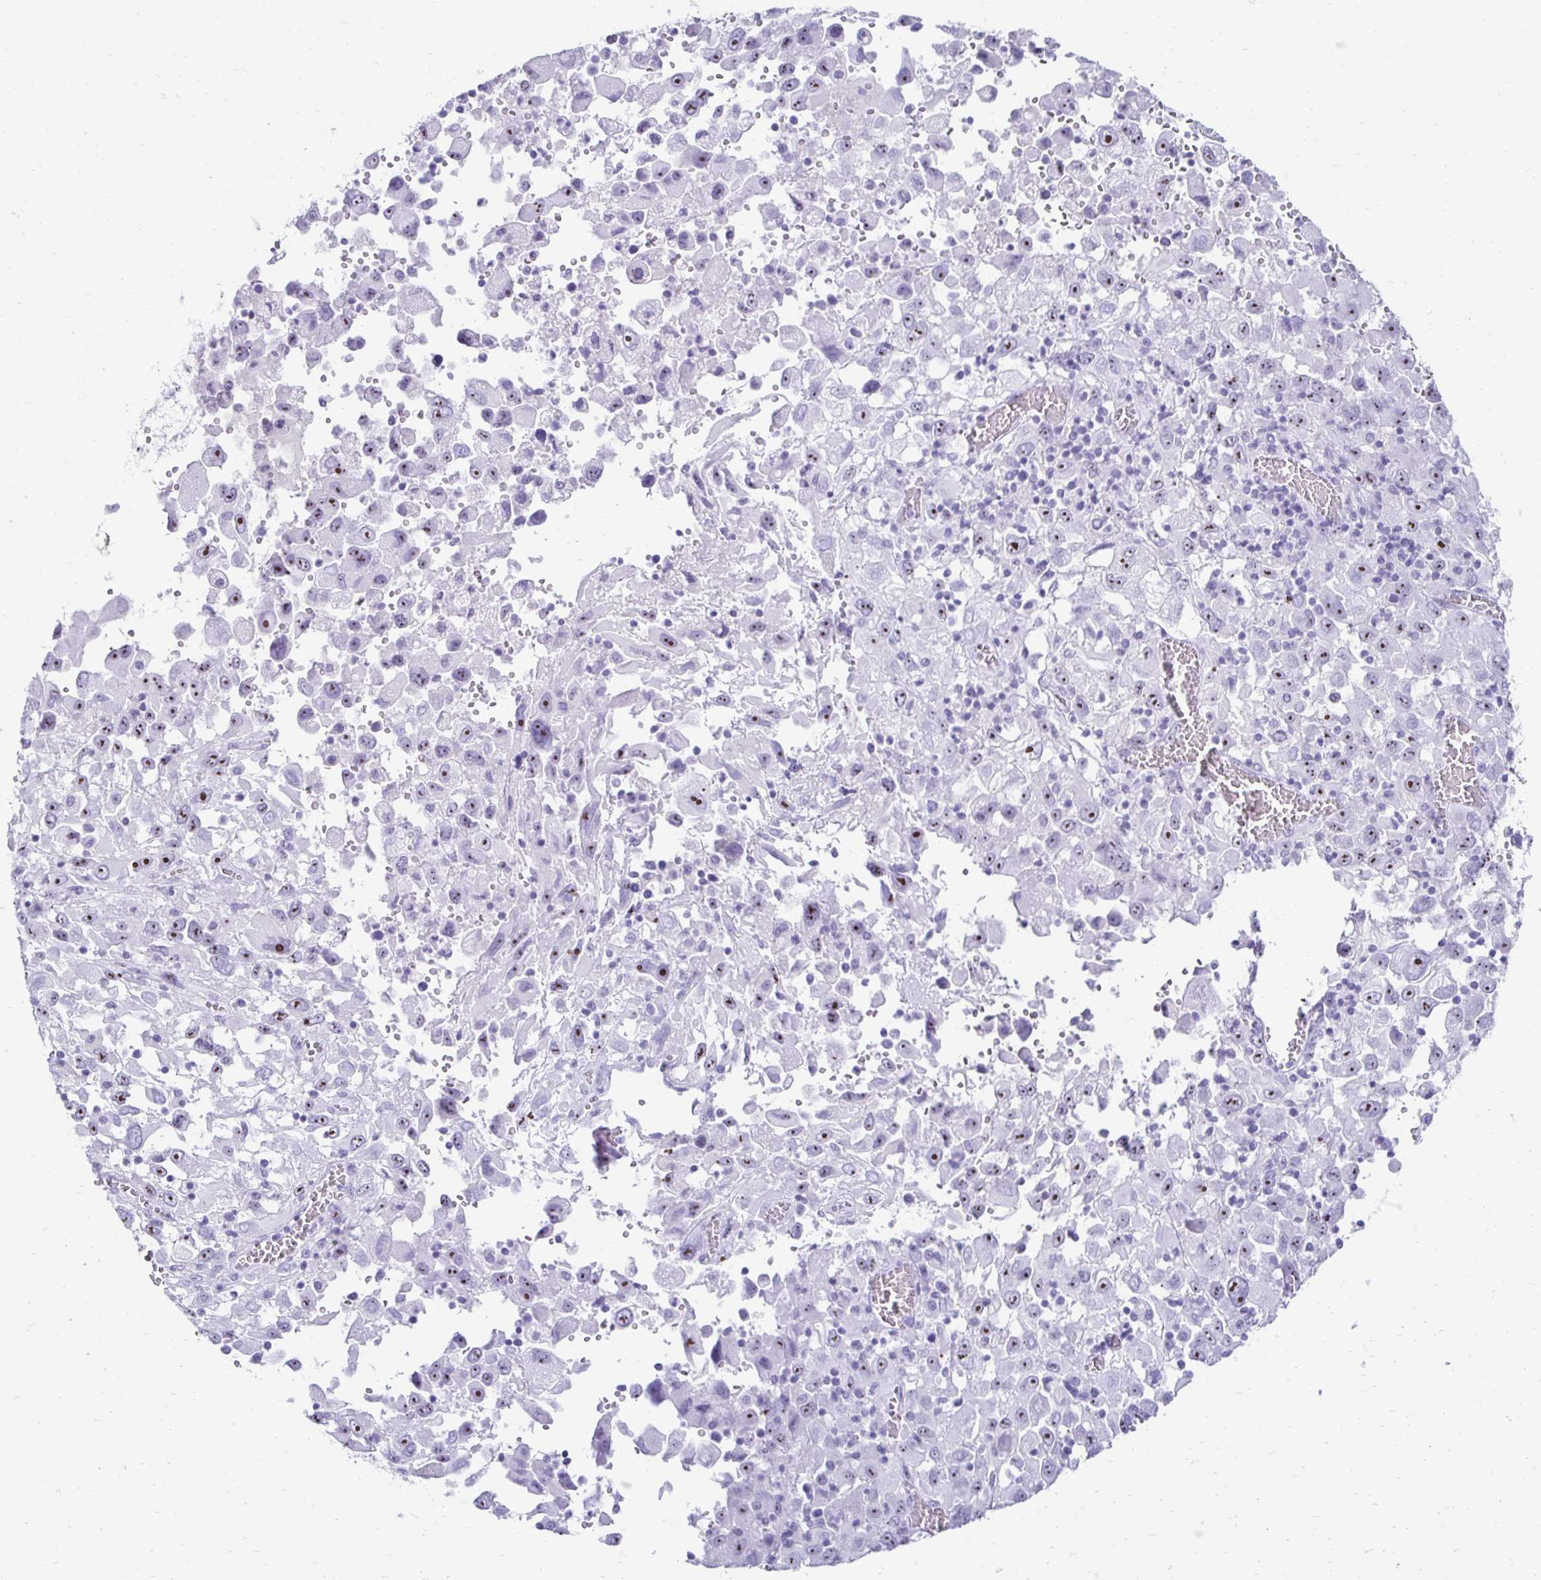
{"staining": {"intensity": "moderate", "quantity": ">75%", "location": "nuclear"}, "tissue": "melanoma", "cell_type": "Tumor cells", "image_type": "cancer", "snomed": [{"axis": "morphology", "description": "Malignant melanoma, Metastatic site"}, {"axis": "topography", "description": "Soft tissue"}], "caption": "Protein staining shows moderate nuclear staining in about >75% of tumor cells in malignant melanoma (metastatic site). (DAB IHC with brightfield microscopy, high magnification).", "gene": "CST6", "patient": {"sex": "male", "age": 50}}